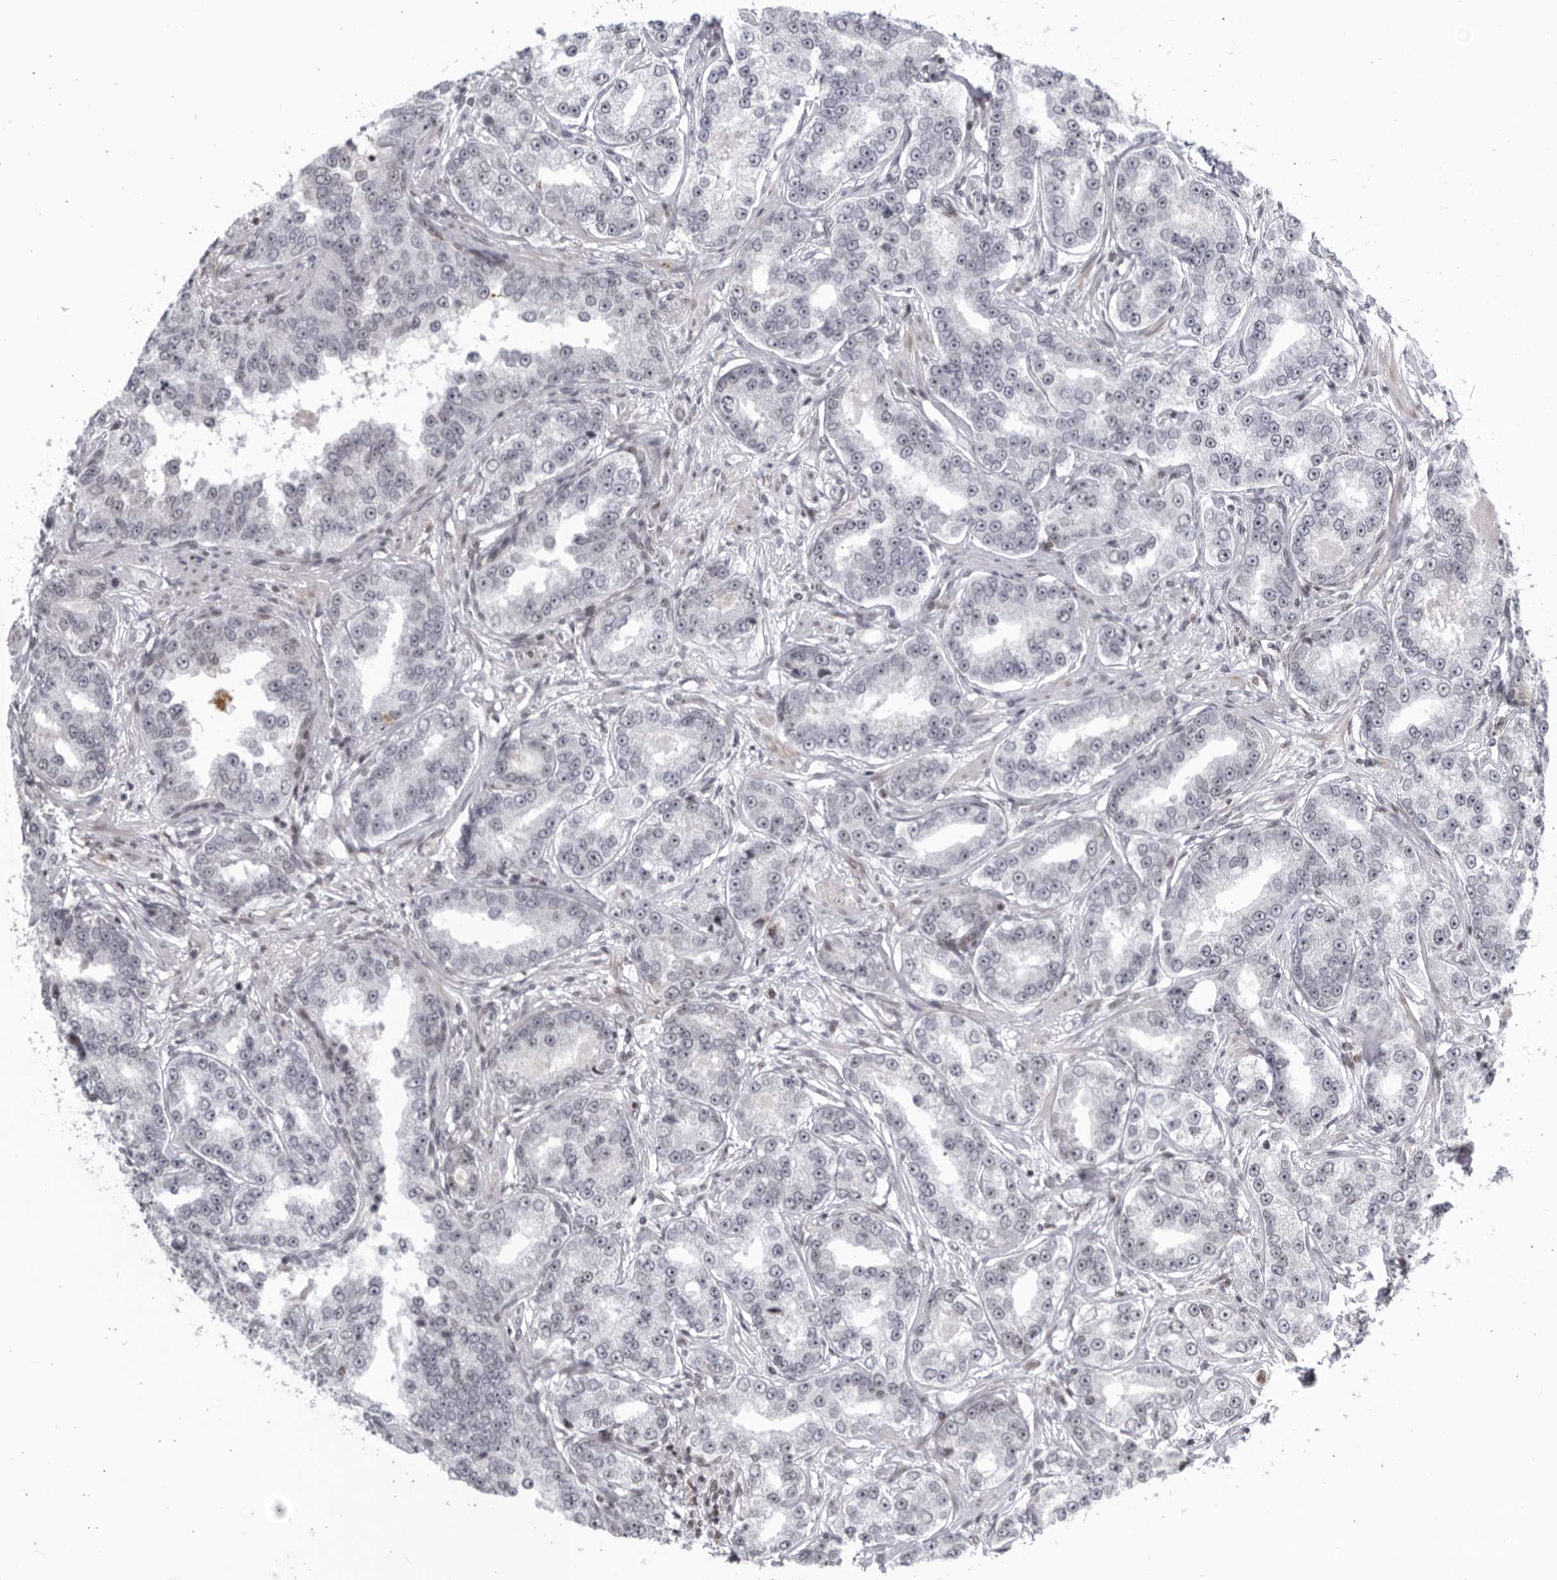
{"staining": {"intensity": "negative", "quantity": "none", "location": "none"}, "tissue": "prostate cancer", "cell_type": "Tumor cells", "image_type": "cancer", "snomed": [{"axis": "morphology", "description": "Normal tissue, NOS"}, {"axis": "morphology", "description": "Adenocarcinoma, High grade"}, {"axis": "topography", "description": "Prostate"}], "caption": "A histopathology image of human prostate high-grade adenocarcinoma is negative for staining in tumor cells.", "gene": "DTL", "patient": {"sex": "male", "age": 83}}